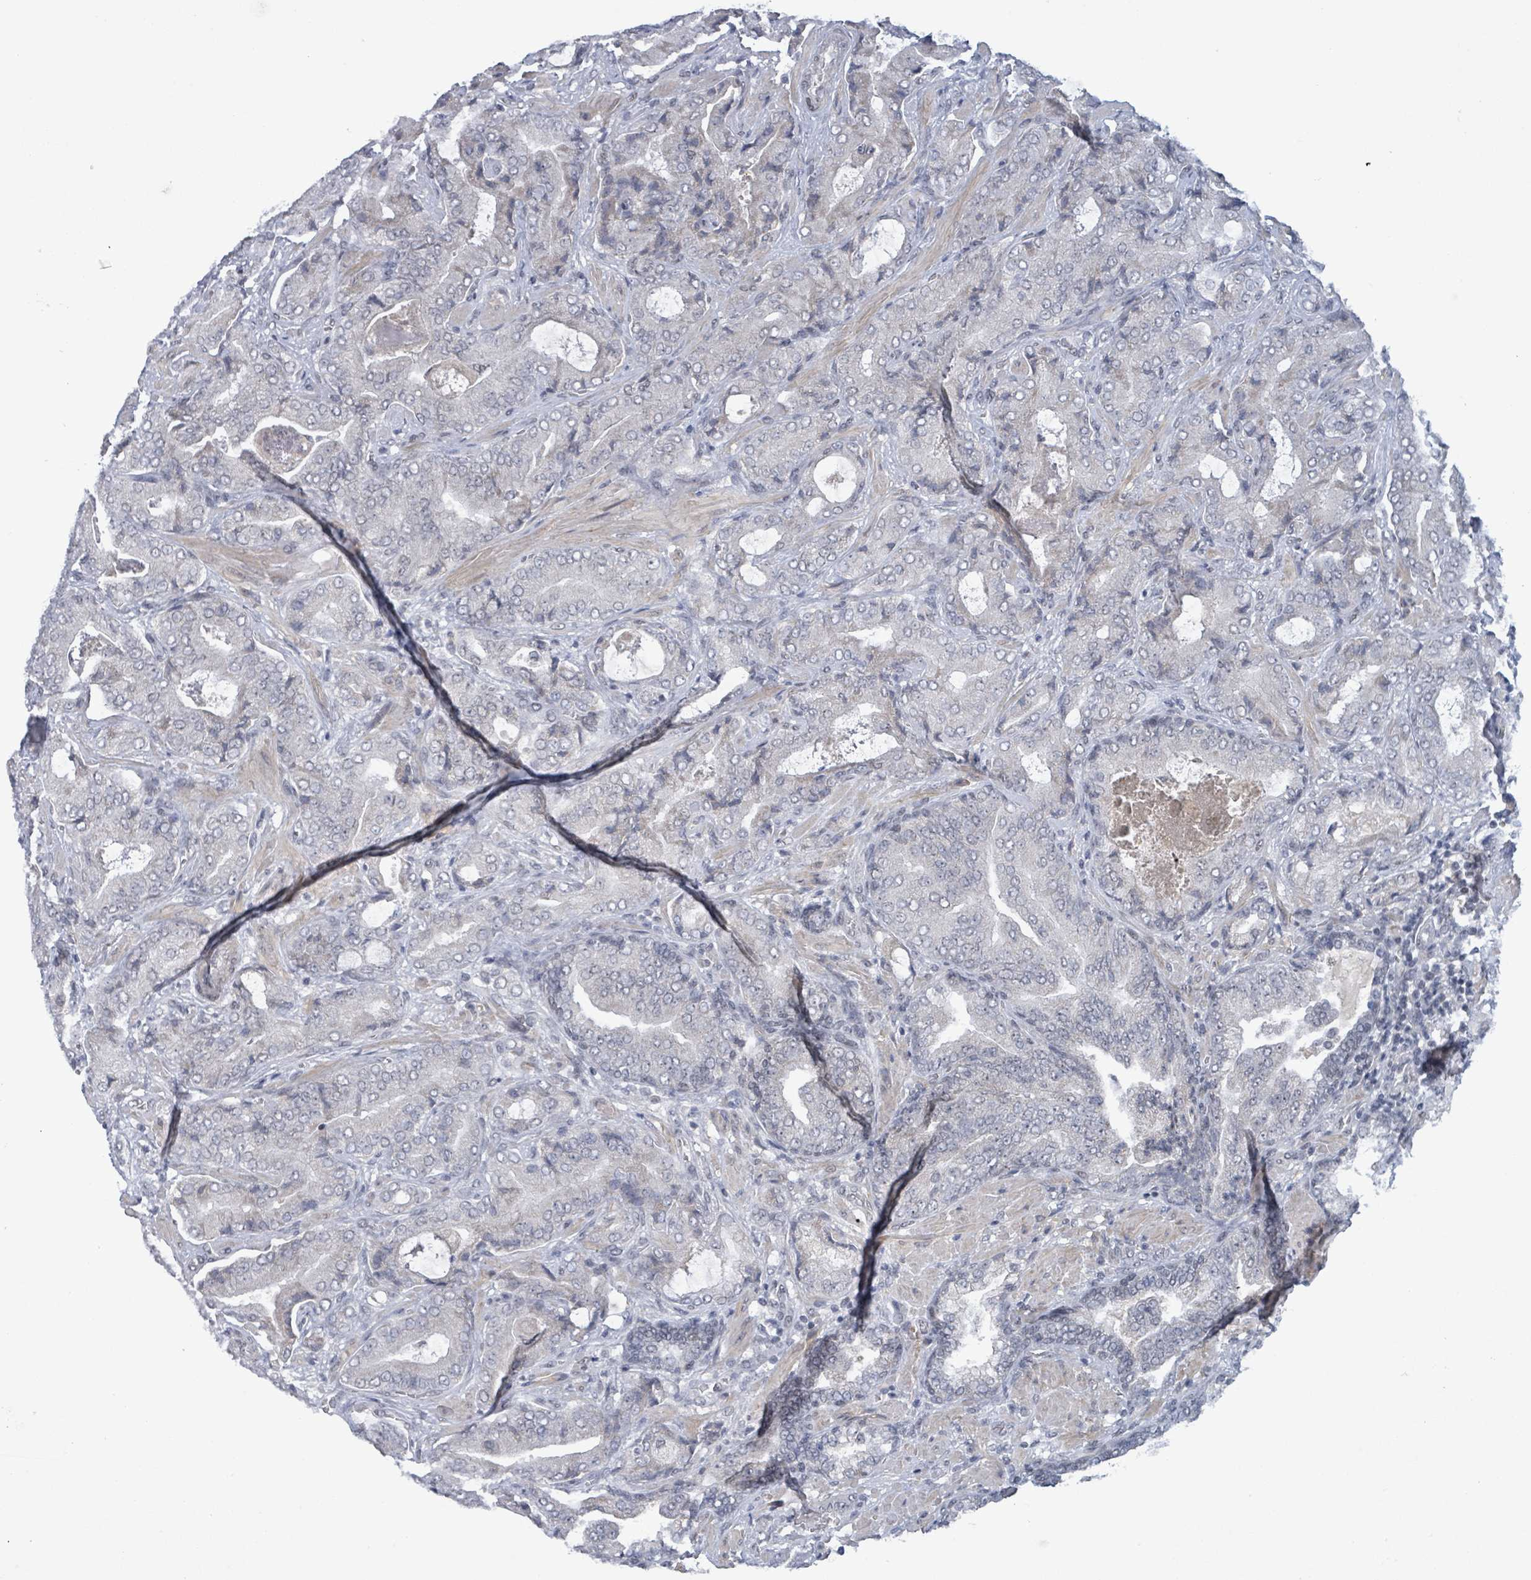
{"staining": {"intensity": "negative", "quantity": "none", "location": "none"}, "tissue": "prostate cancer", "cell_type": "Tumor cells", "image_type": "cancer", "snomed": [{"axis": "morphology", "description": "Adenocarcinoma, High grade"}, {"axis": "topography", "description": "Prostate"}], "caption": "Immunohistochemical staining of adenocarcinoma (high-grade) (prostate) reveals no significant positivity in tumor cells.", "gene": "BANP", "patient": {"sex": "male", "age": 68}}